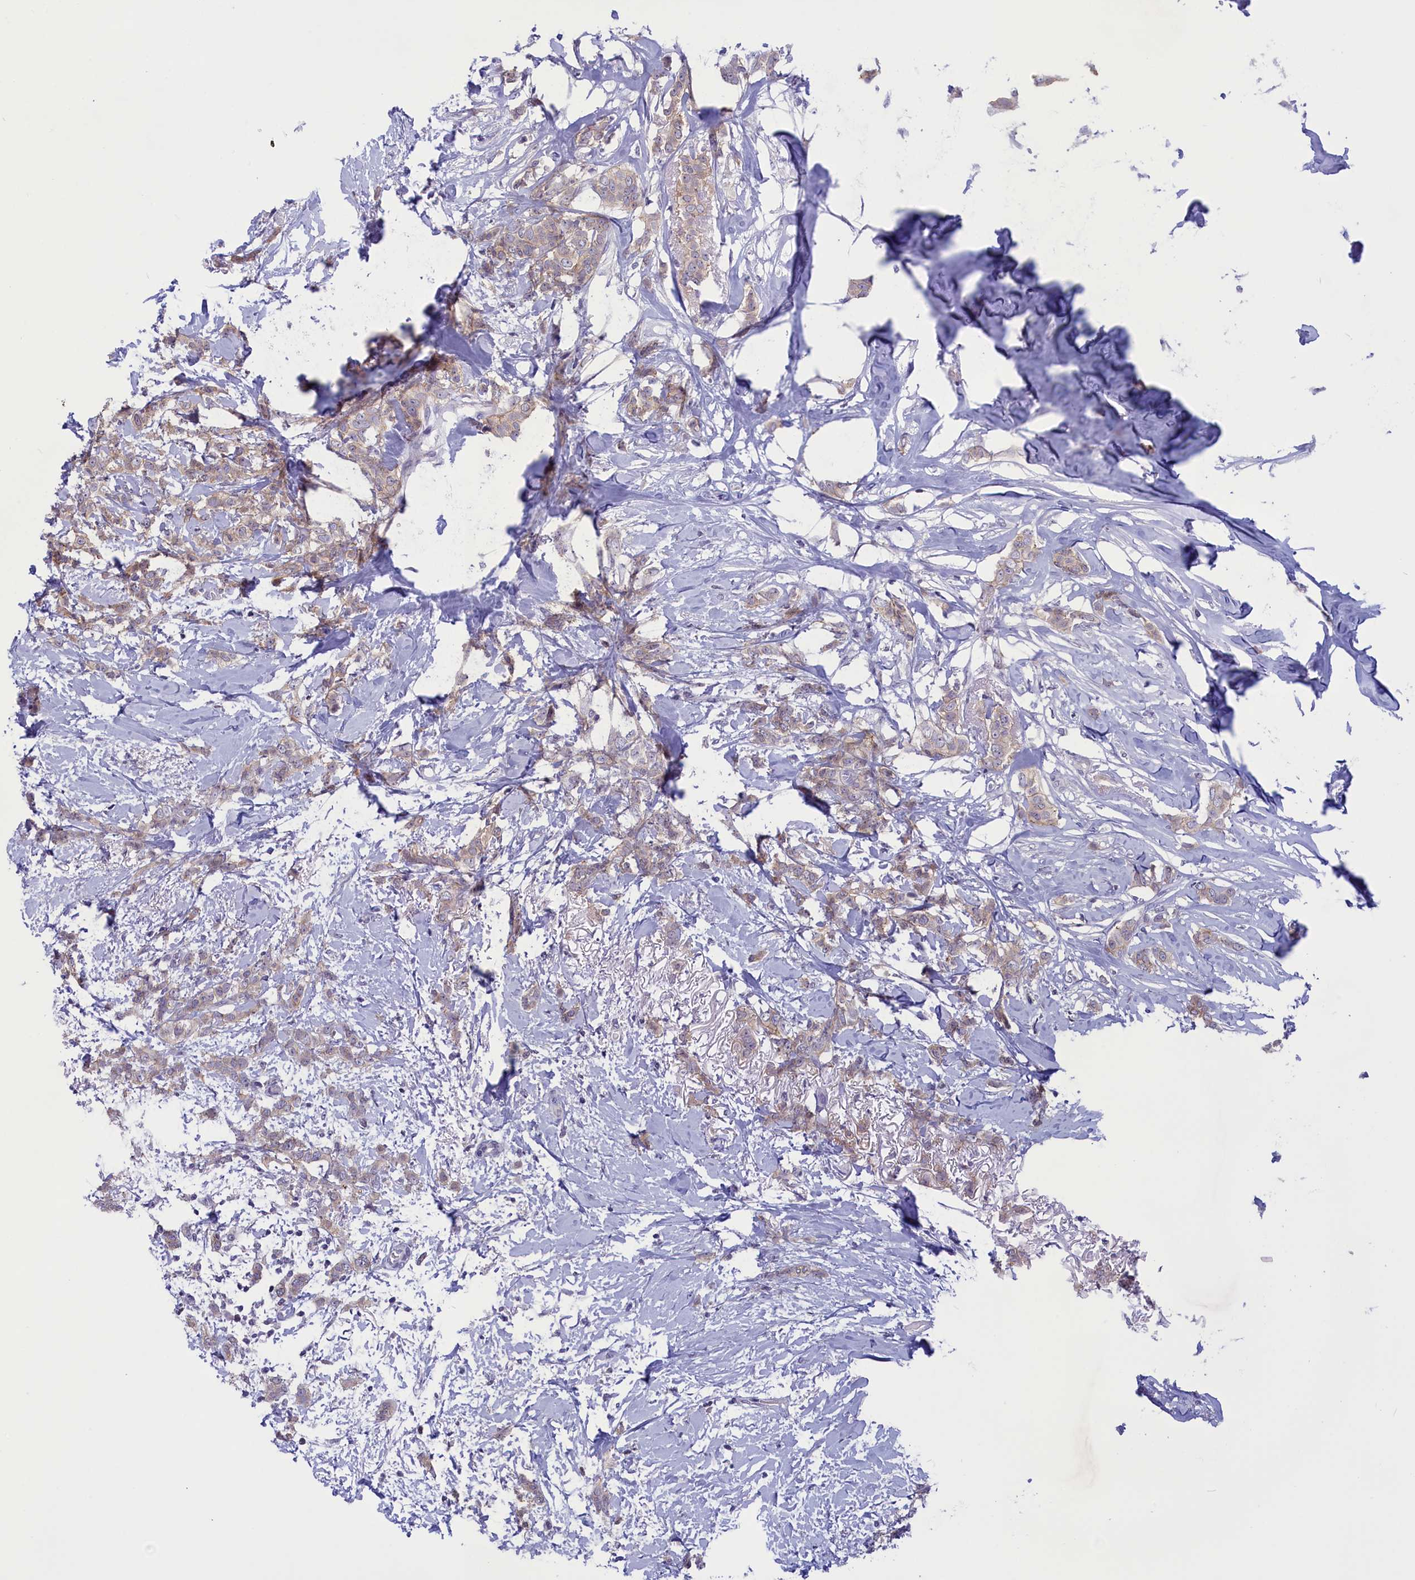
{"staining": {"intensity": "weak", "quantity": "25%-75%", "location": "cytoplasmic/membranous"}, "tissue": "breast cancer", "cell_type": "Tumor cells", "image_type": "cancer", "snomed": [{"axis": "morphology", "description": "Duct carcinoma"}, {"axis": "topography", "description": "Breast"}], "caption": "High-power microscopy captured an immunohistochemistry (IHC) image of breast invasive ductal carcinoma, revealing weak cytoplasmic/membranous expression in about 25%-75% of tumor cells.", "gene": "CORO2A", "patient": {"sex": "female", "age": 72}}